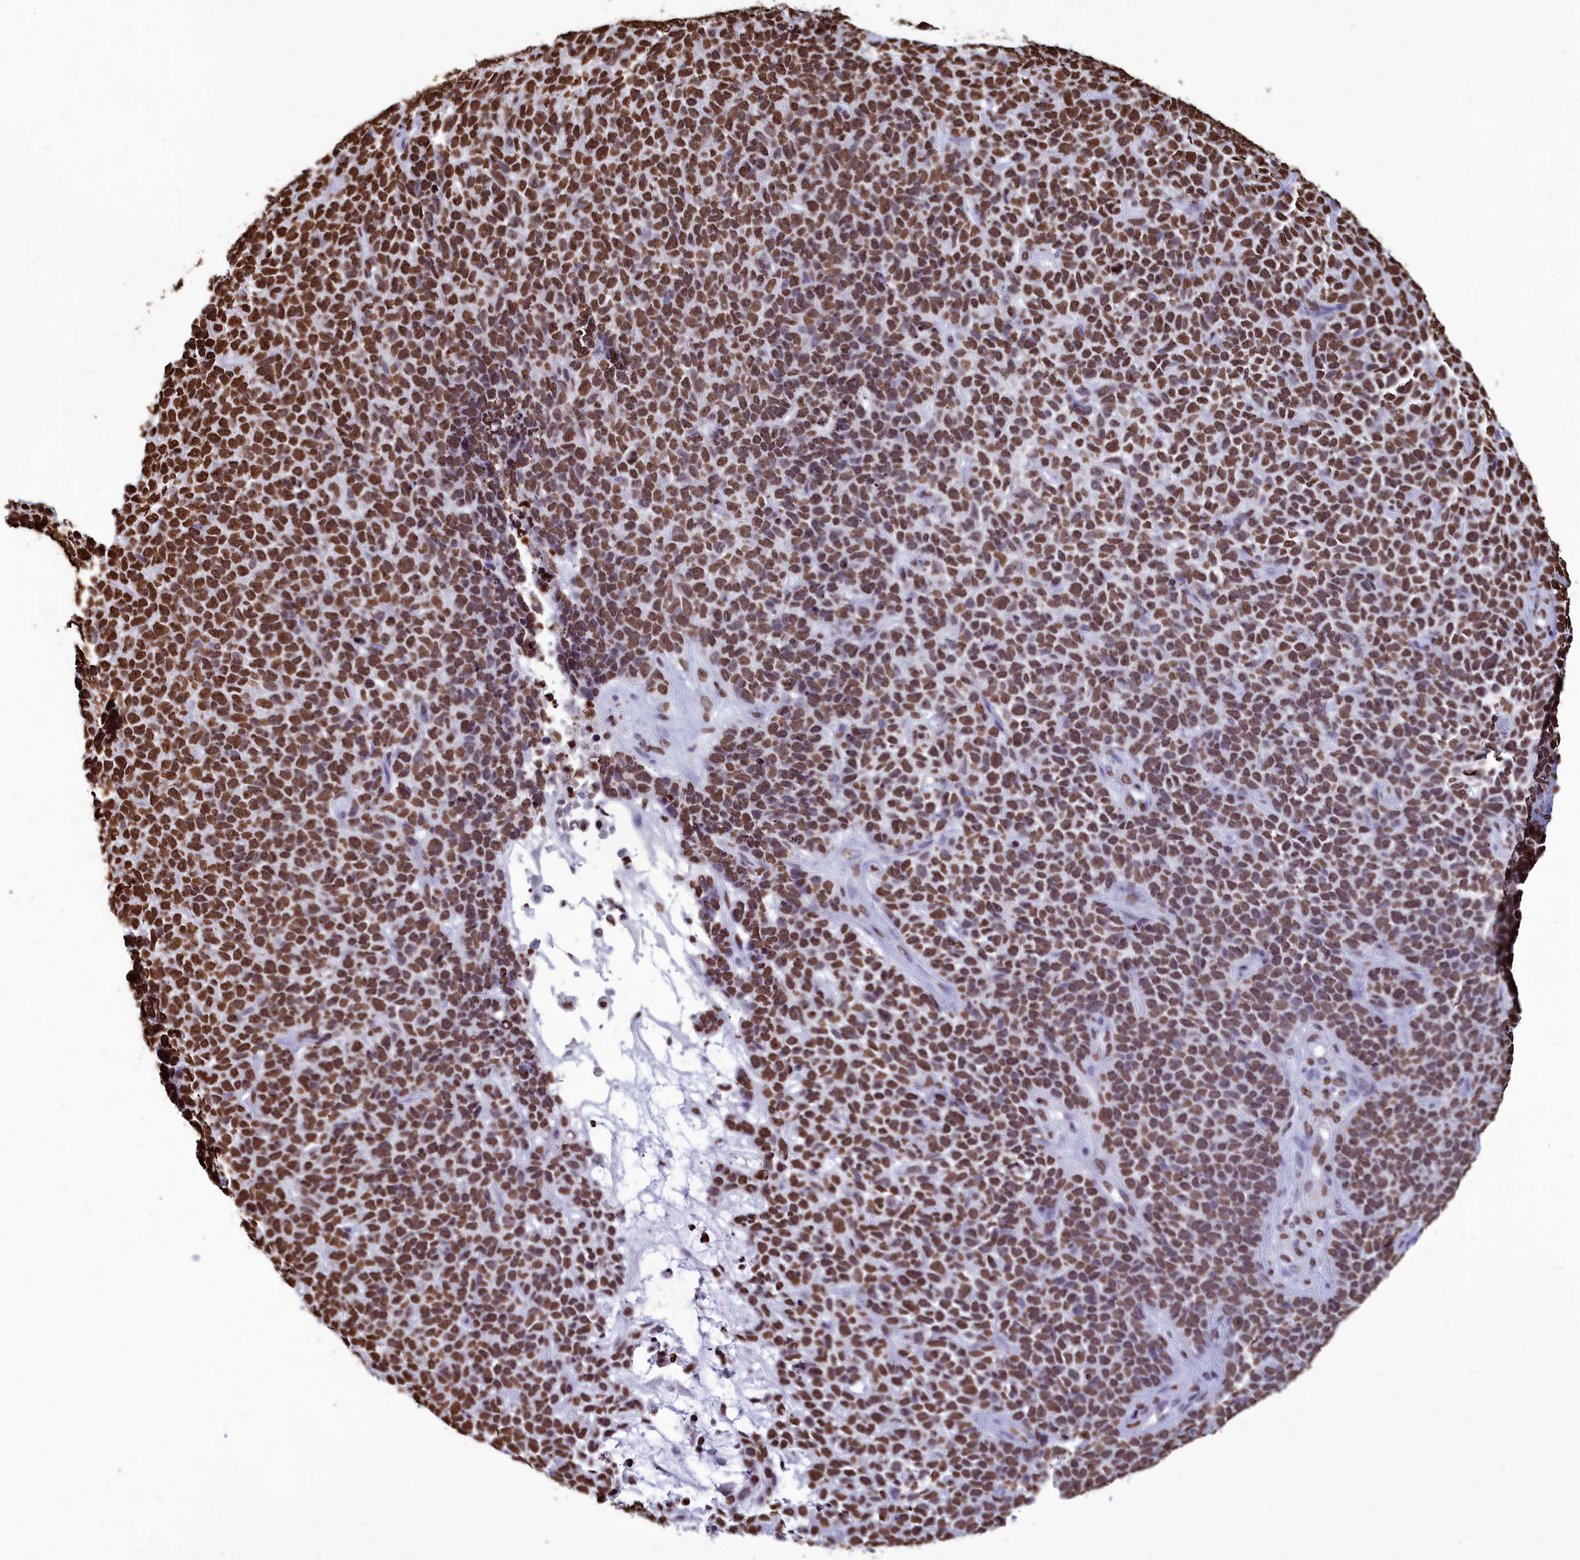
{"staining": {"intensity": "strong", "quantity": ">75%", "location": "nuclear"}, "tissue": "skin cancer", "cell_type": "Tumor cells", "image_type": "cancer", "snomed": [{"axis": "morphology", "description": "Basal cell carcinoma"}, {"axis": "topography", "description": "Skin"}], "caption": "Basal cell carcinoma (skin) stained for a protein shows strong nuclear positivity in tumor cells. (DAB (3,3'-diaminobenzidine) IHC with brightfield microscopy, high magnification).", "gene": "AKAP17A", "patient": {"sex": "female", "age": 84}}